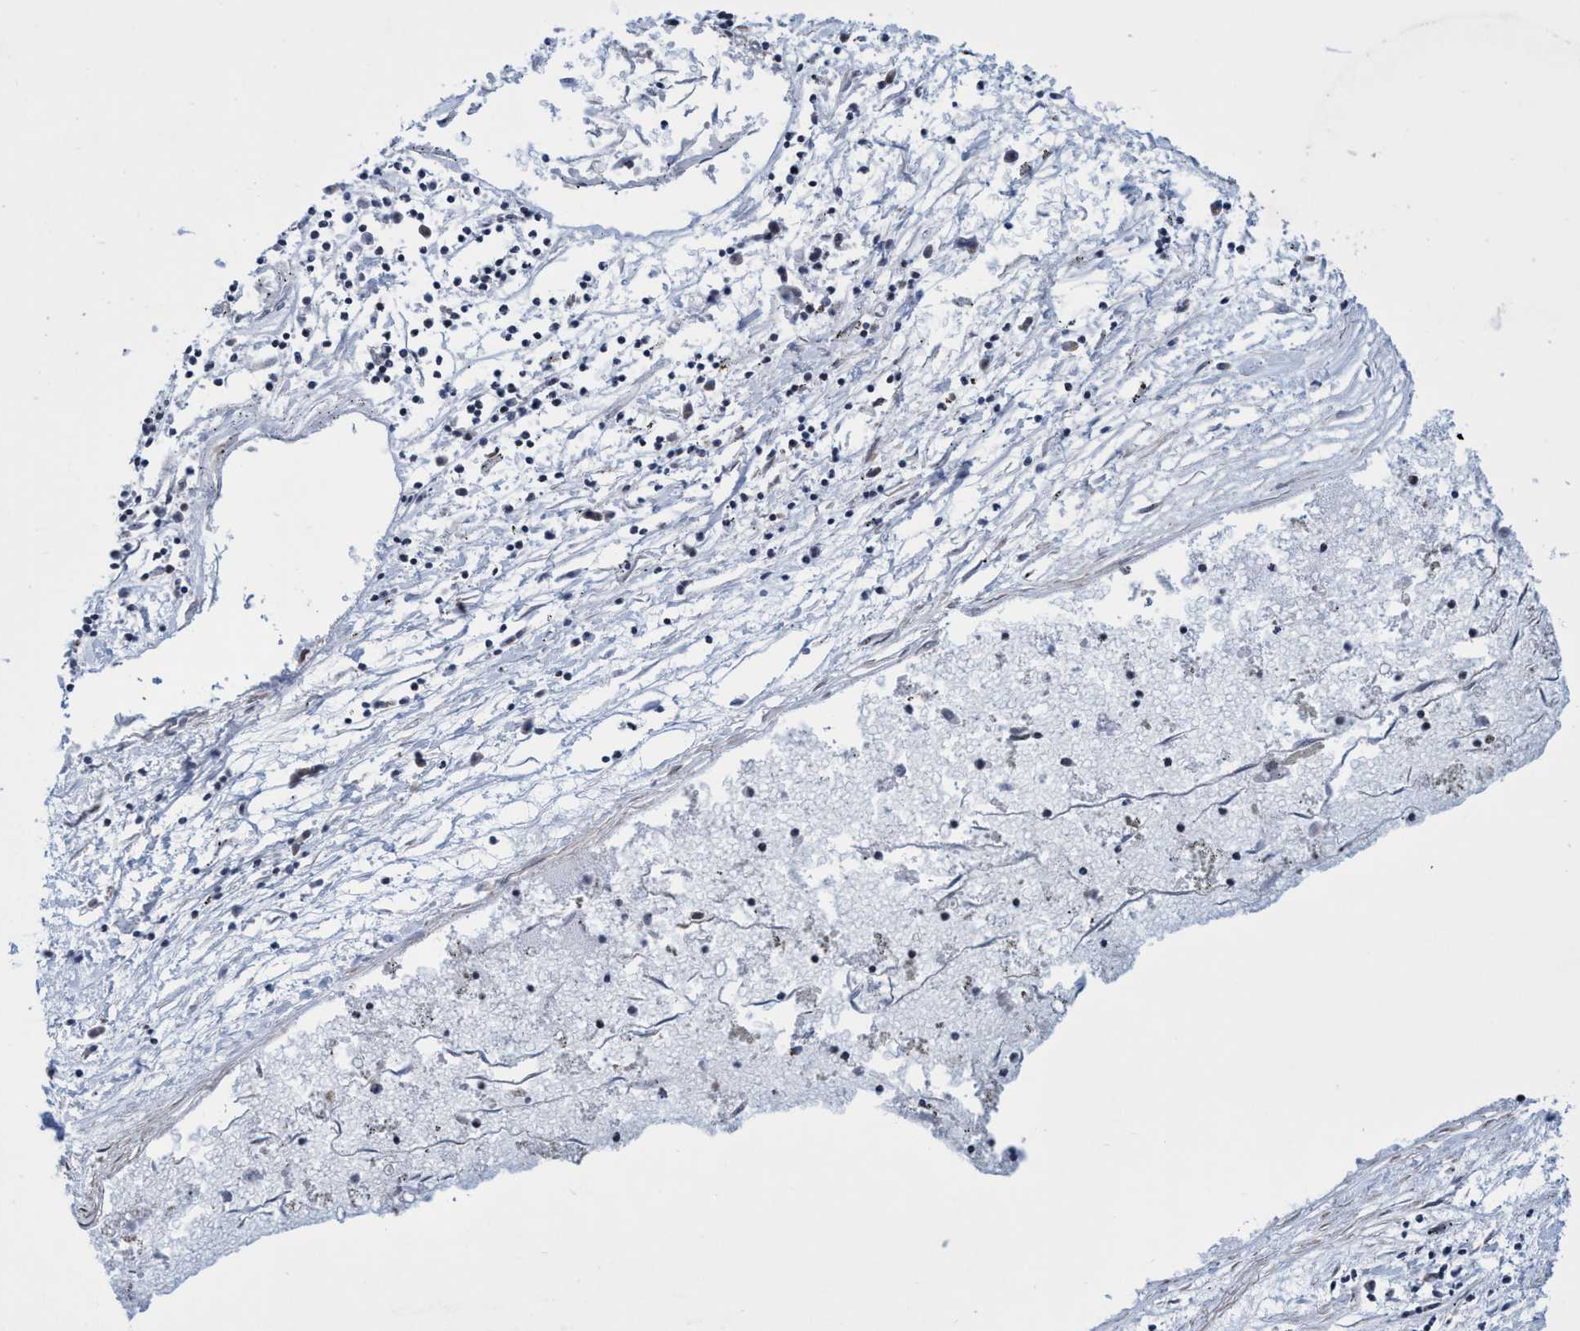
{"staining": {"intensity": "weak", "quantity": "<25%", "location": "cytoplasmic/membranous"}, "tissue": "liver cancer", "cell_type": "Tumor cells", "image_type": "cancer", "snomed": [{"axis": "morphology", "description": "Carcinoma, Hepatocellular, NOS"}, {"axis": "topography", "description": "Liver"}], "caption": "Tumor cells are negative for protein expression in human liver cancer. (DAB (3,3'-diaminobenzidine) immunohistochemistry (IHC) visualized using brightfield microscopy, high magnification).", "gene": "POLR1F", "patient": {"sex": "male", "age": 72}}